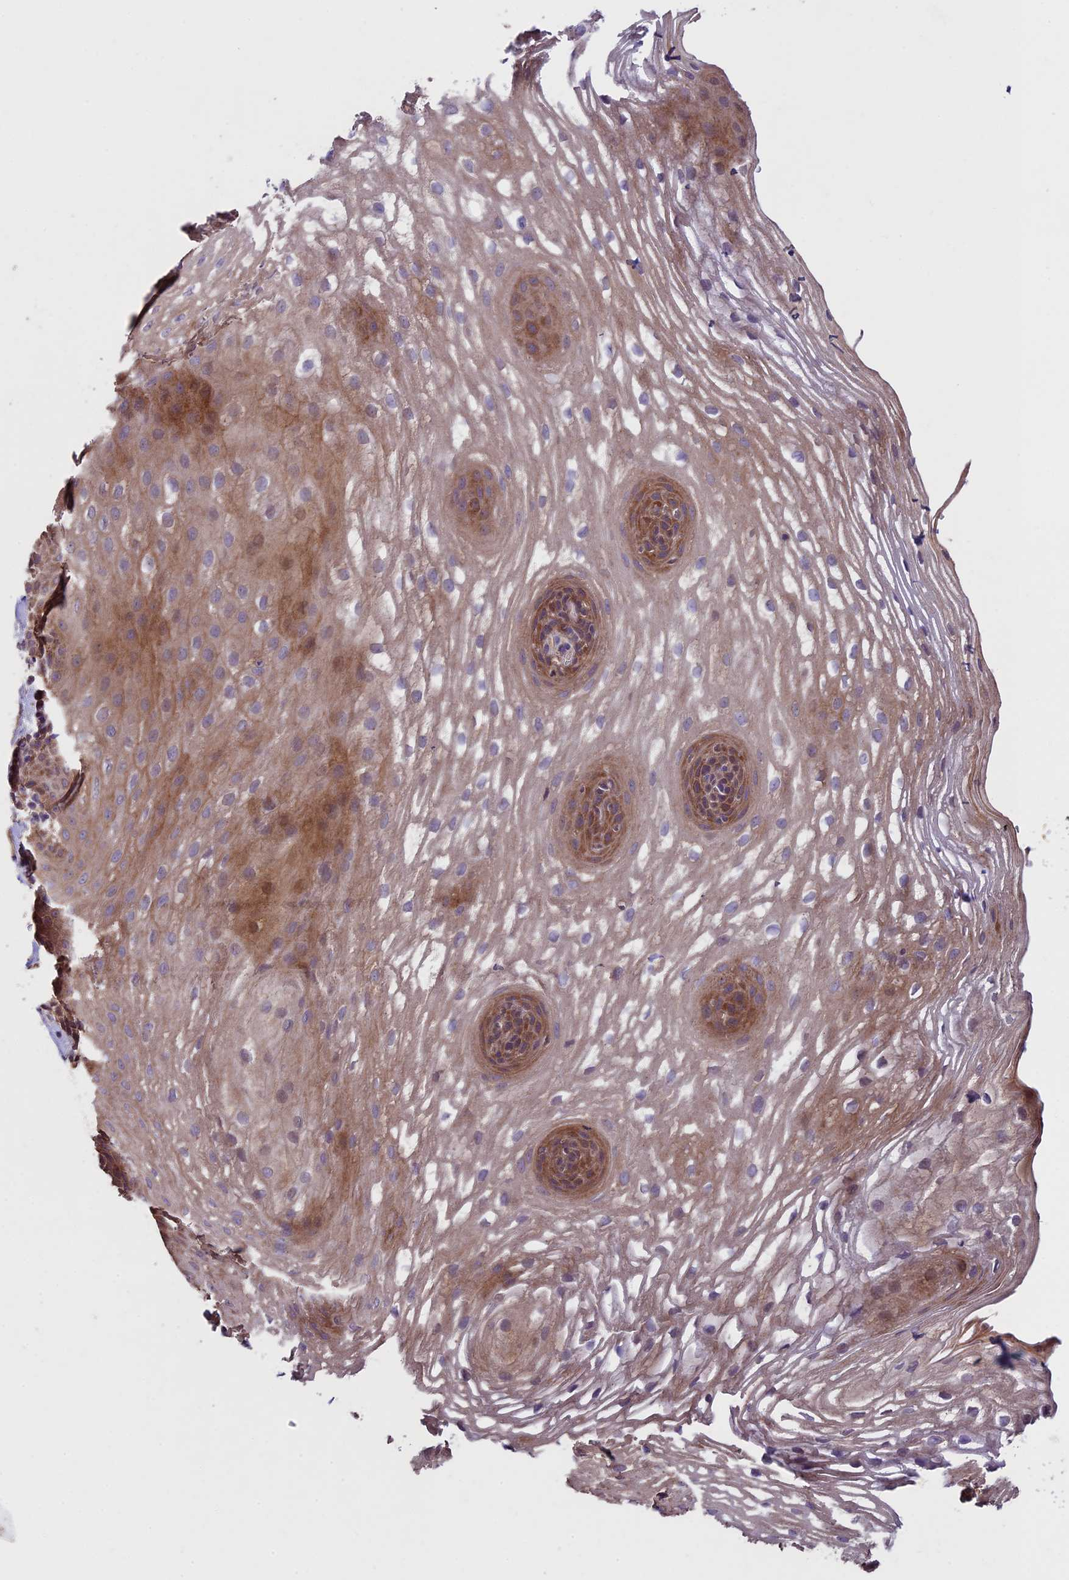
{"staining": {"intensity": "moderate", "quantity": "25%-75%", "location": "cytoplasmic/membranous"}, "tissue": "esophagus", "cell_type": "Squamous epithelial cells", "image_type": "normal", "snomed": [{"axis": "morphology", "description": "Normal tissue, NOS"}, {"axis": "topography", "description": "Esophagus"}], "caption": "Unremarkable esophagus shows moderate cytoplasmic/membranous positivity in approximately 25%-75% of squamous epithelial cells.", "gene": "SBNO2", "patient": {"sex": "female", "age": 66}}